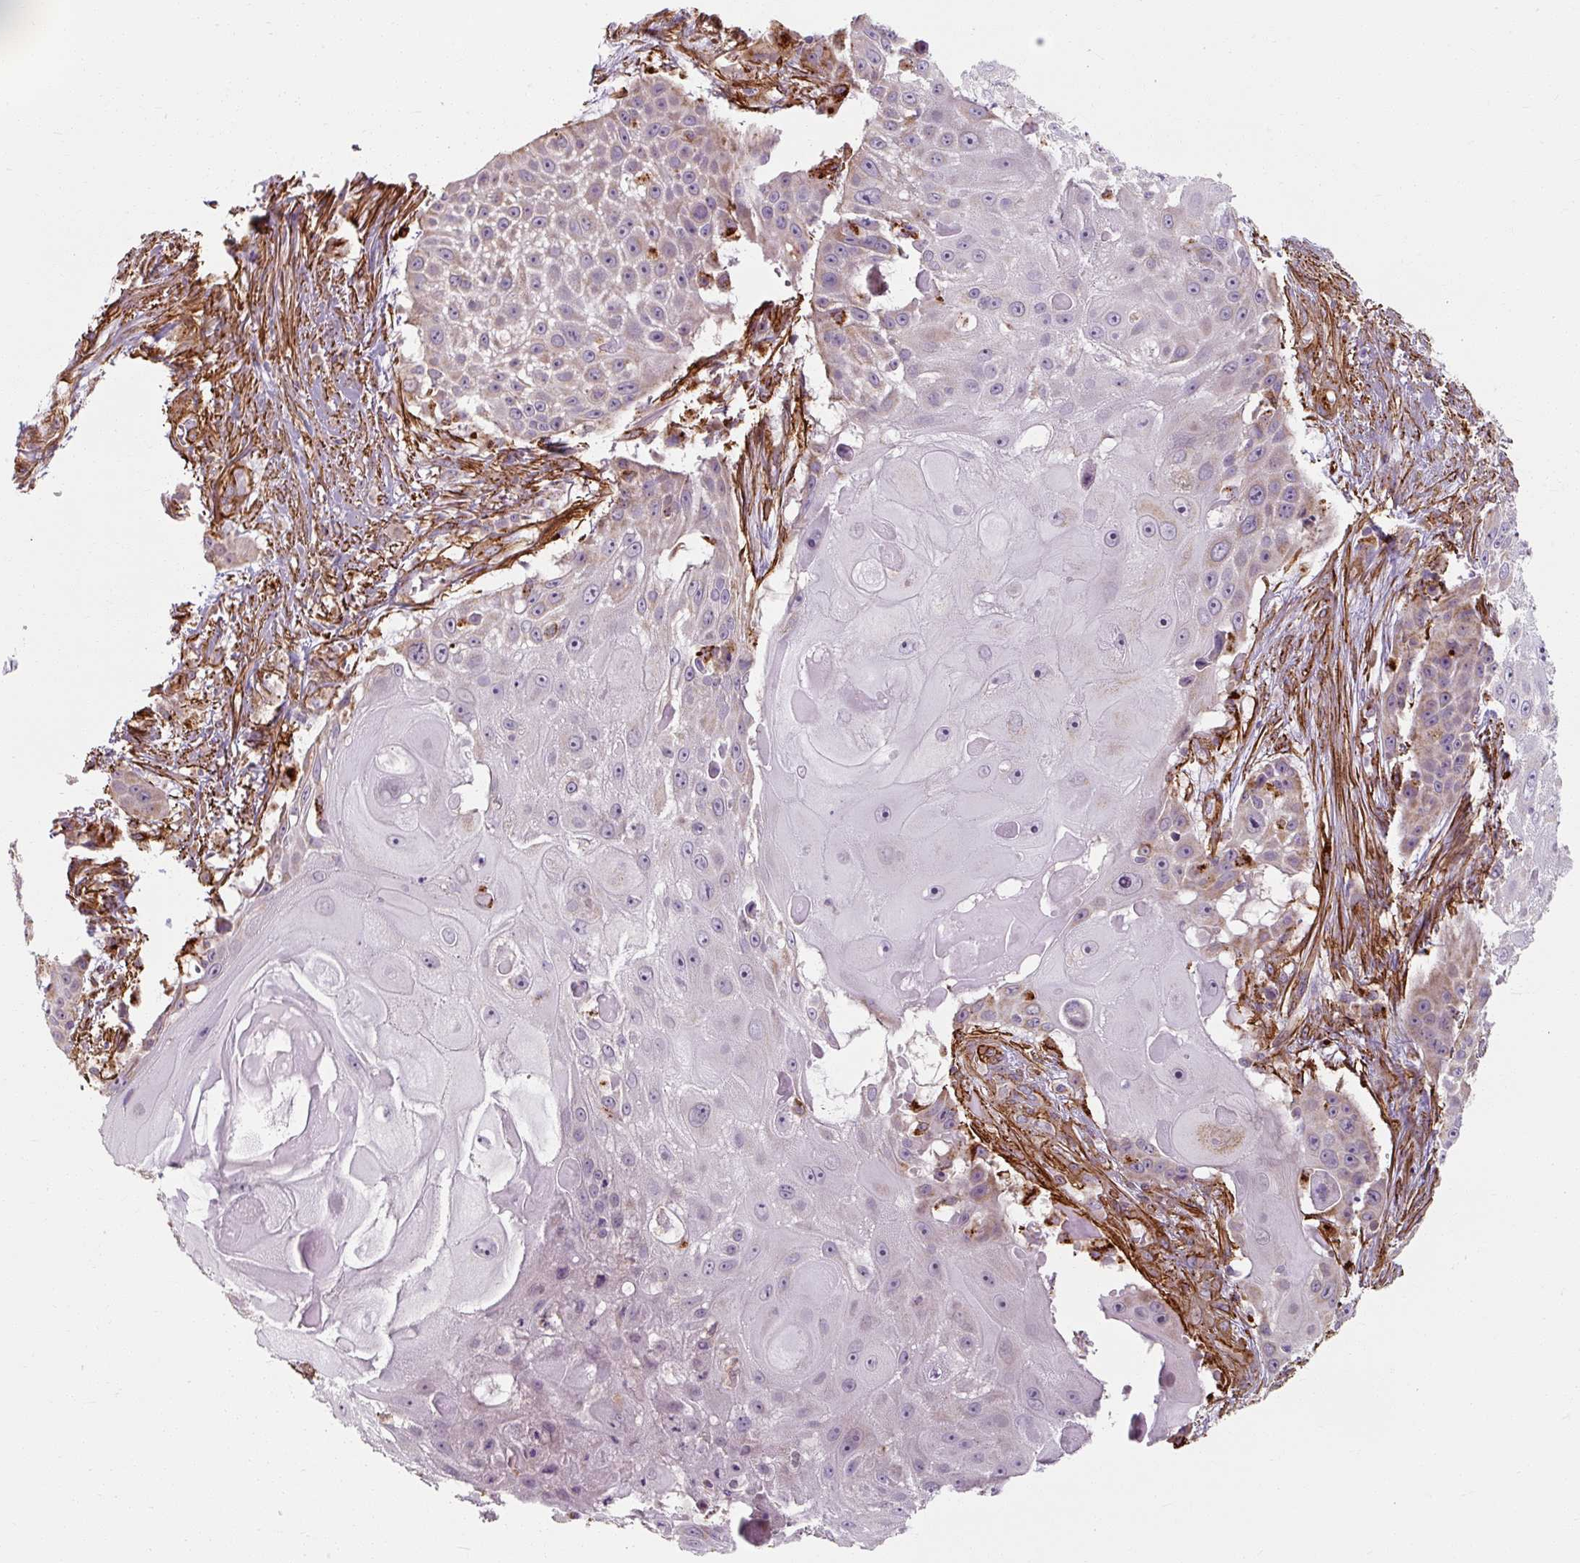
{"staining": {"intensity": "weak", "quantity": "<25%", "location": "cytoplasmic/membranous"}, "tissue": "skin cancer", "cell_type": "Tumor cells", "image_type": "cancer", "snomed": [{"axis": "morphology", "description": "Squamous cell carcinoma, NOS"}, {"axis": "topography", "description": "Skin"}], "caption": "Immunohistochemistry (IHC) photomicrograph of human skin squamous cell carcinoma stained for a protein (brown), which shows no expression in tumor cells.", "gene": "MRPS5", "patient": {"sex": "female", "age": 86}}